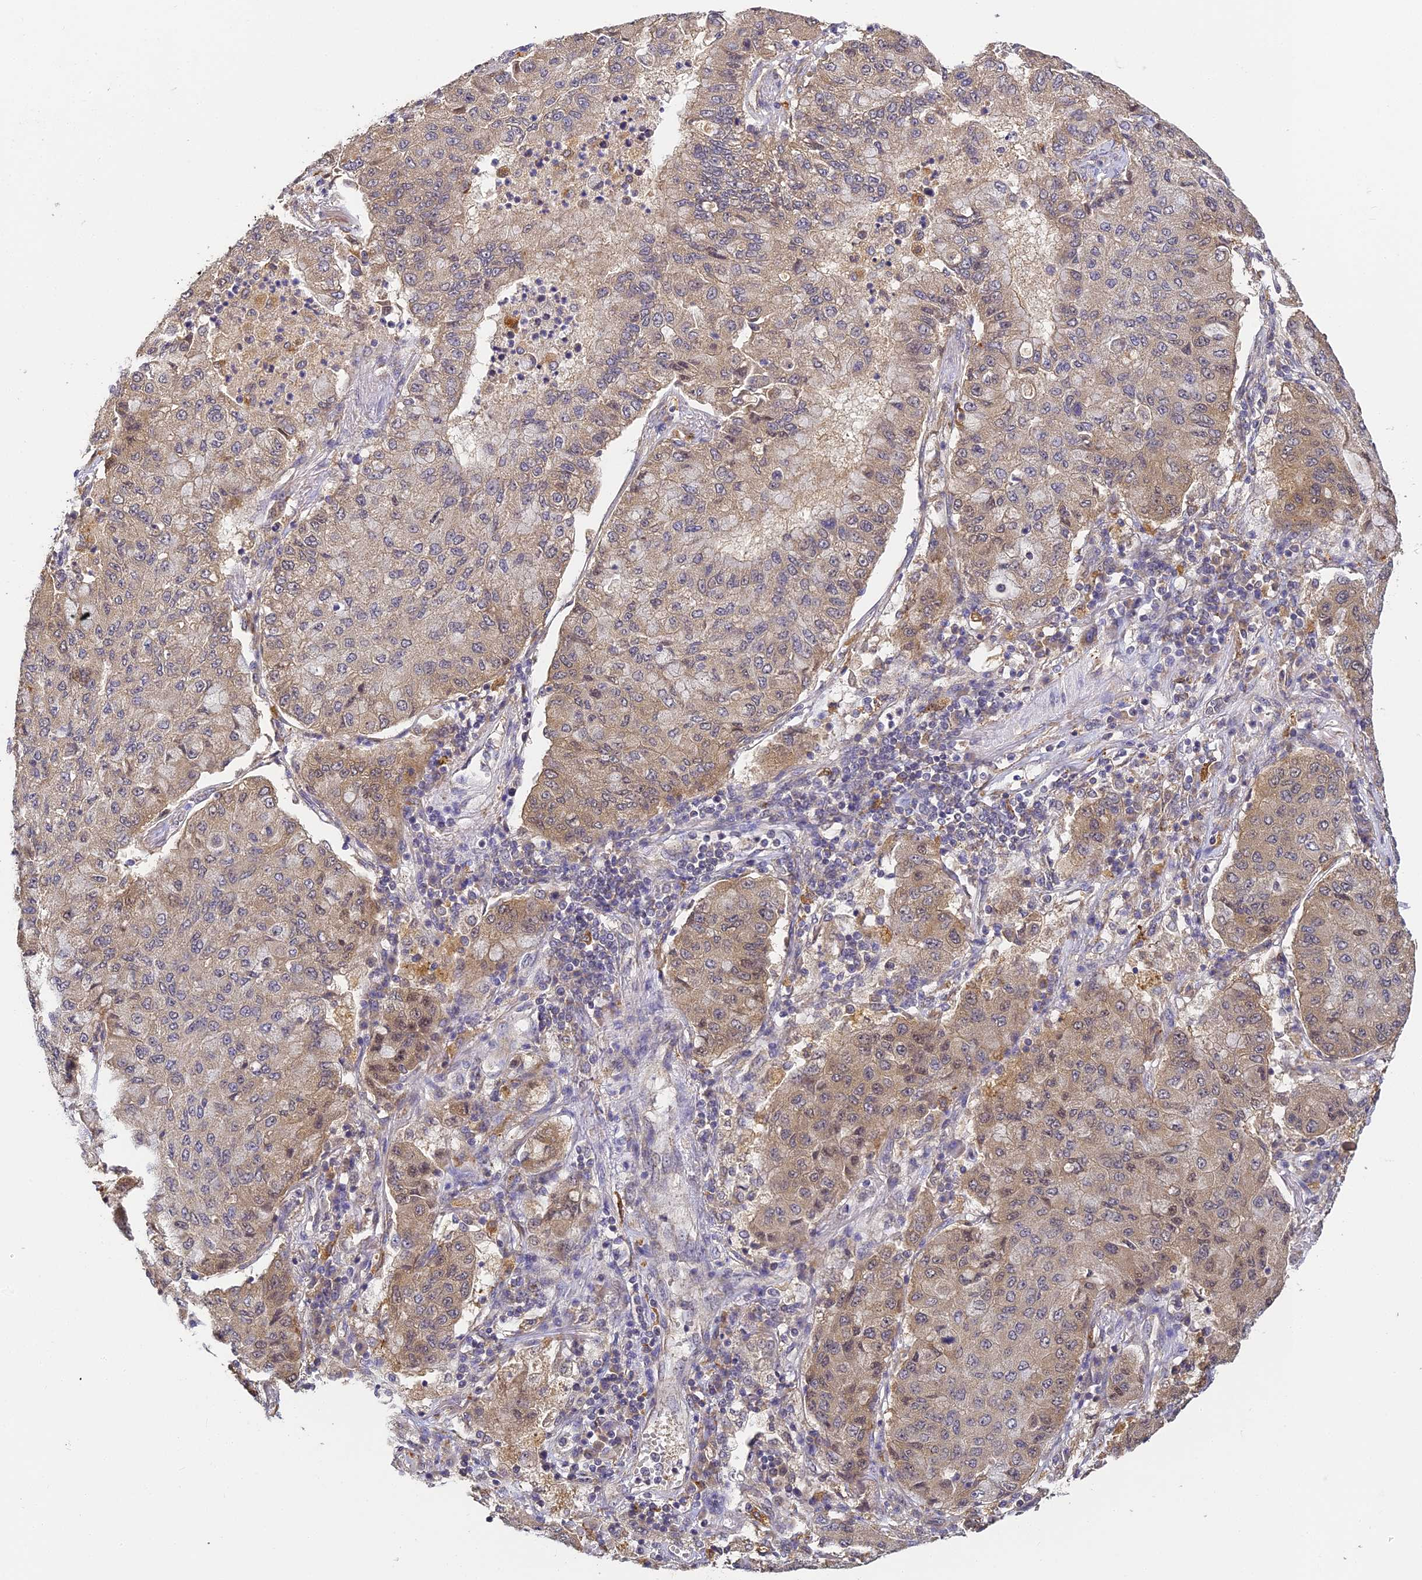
{"staining": {"intensity": "moderate", "quantity": "25%-75%", "location": "cytoplasmic/membranous"}, "tissue": "lung cancer", "cell_type": "Tumor cells", "image_type": "cancer", "snomed": [{"axis": "morphology", "description": "Squamous cell carcinoma, NOS"}, {"axis": "topography", "description": "Lung"}], "caption": "Immunohistochemistry staining of squamous cell carcinoma (lung), which reveals medium levels of moderate cytoplasmic/membranous positivity in about 25%-75% of tumor cells indicating moderate cytoplasmic/membranous protein expression. The staining was performed using DAB (3,3'-diaminobenzidine) (brown) for protein detection and nuclei were counterstained in hematoxylin (blue).", "gene": "YAE1", "patient": {"sex": "male", "age": 74}}